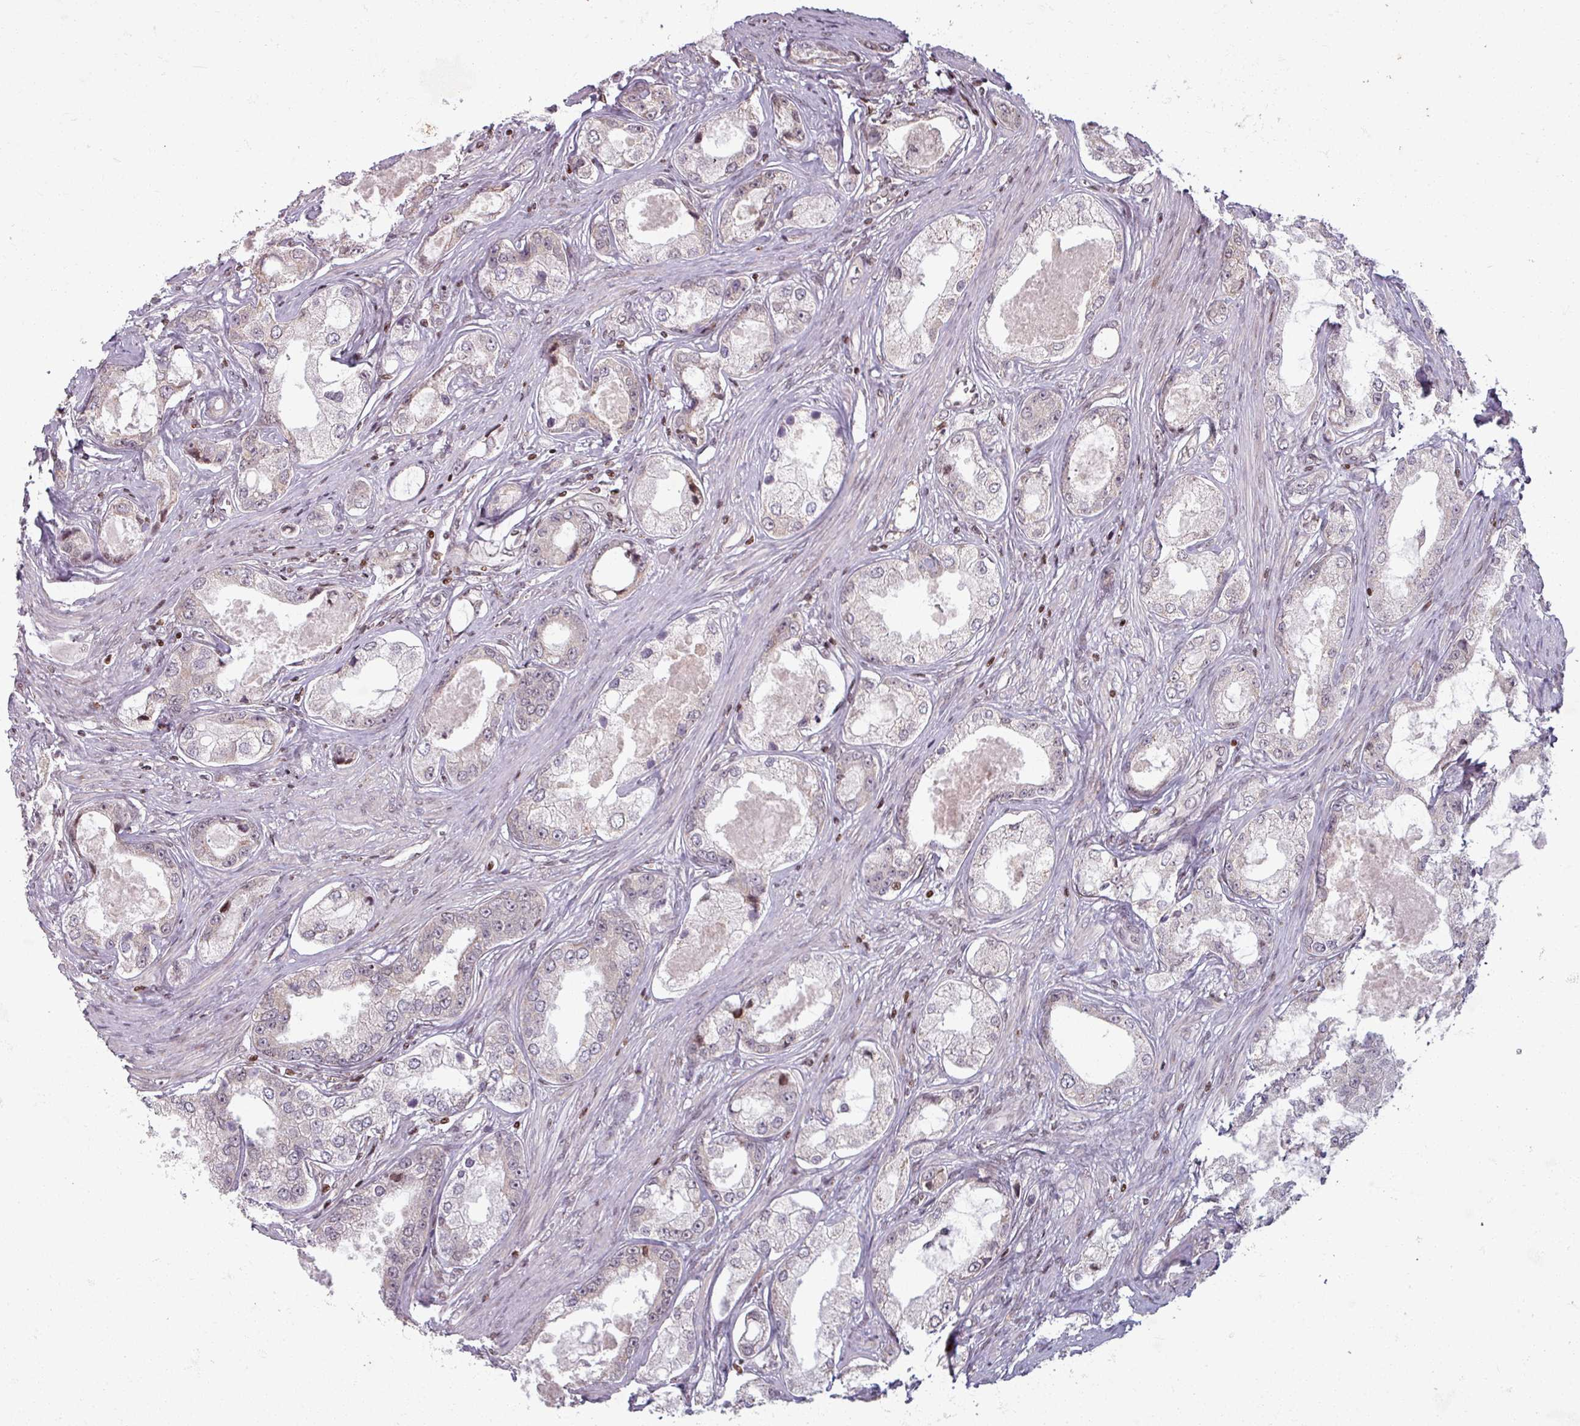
{"staining": {"intensity": "negative", "quantity": "none", "location": "none"}, "tissue": "prostate cancer", "cell_type": "Tumor cells", "image_type": "cancer", "snomed": [{"axis": "morphology", "description": "Adenocarcinoma, Low grade"}, {"axis": "topography", "description": "Prostate"}], "caption": "The IHC micrograph has no significant positivity in tumor cells of adenocarcinoma (low-grade) (prostate) tissue.", "gene": "NCOR1", "patient": {"sex": "male", "age": 68}}